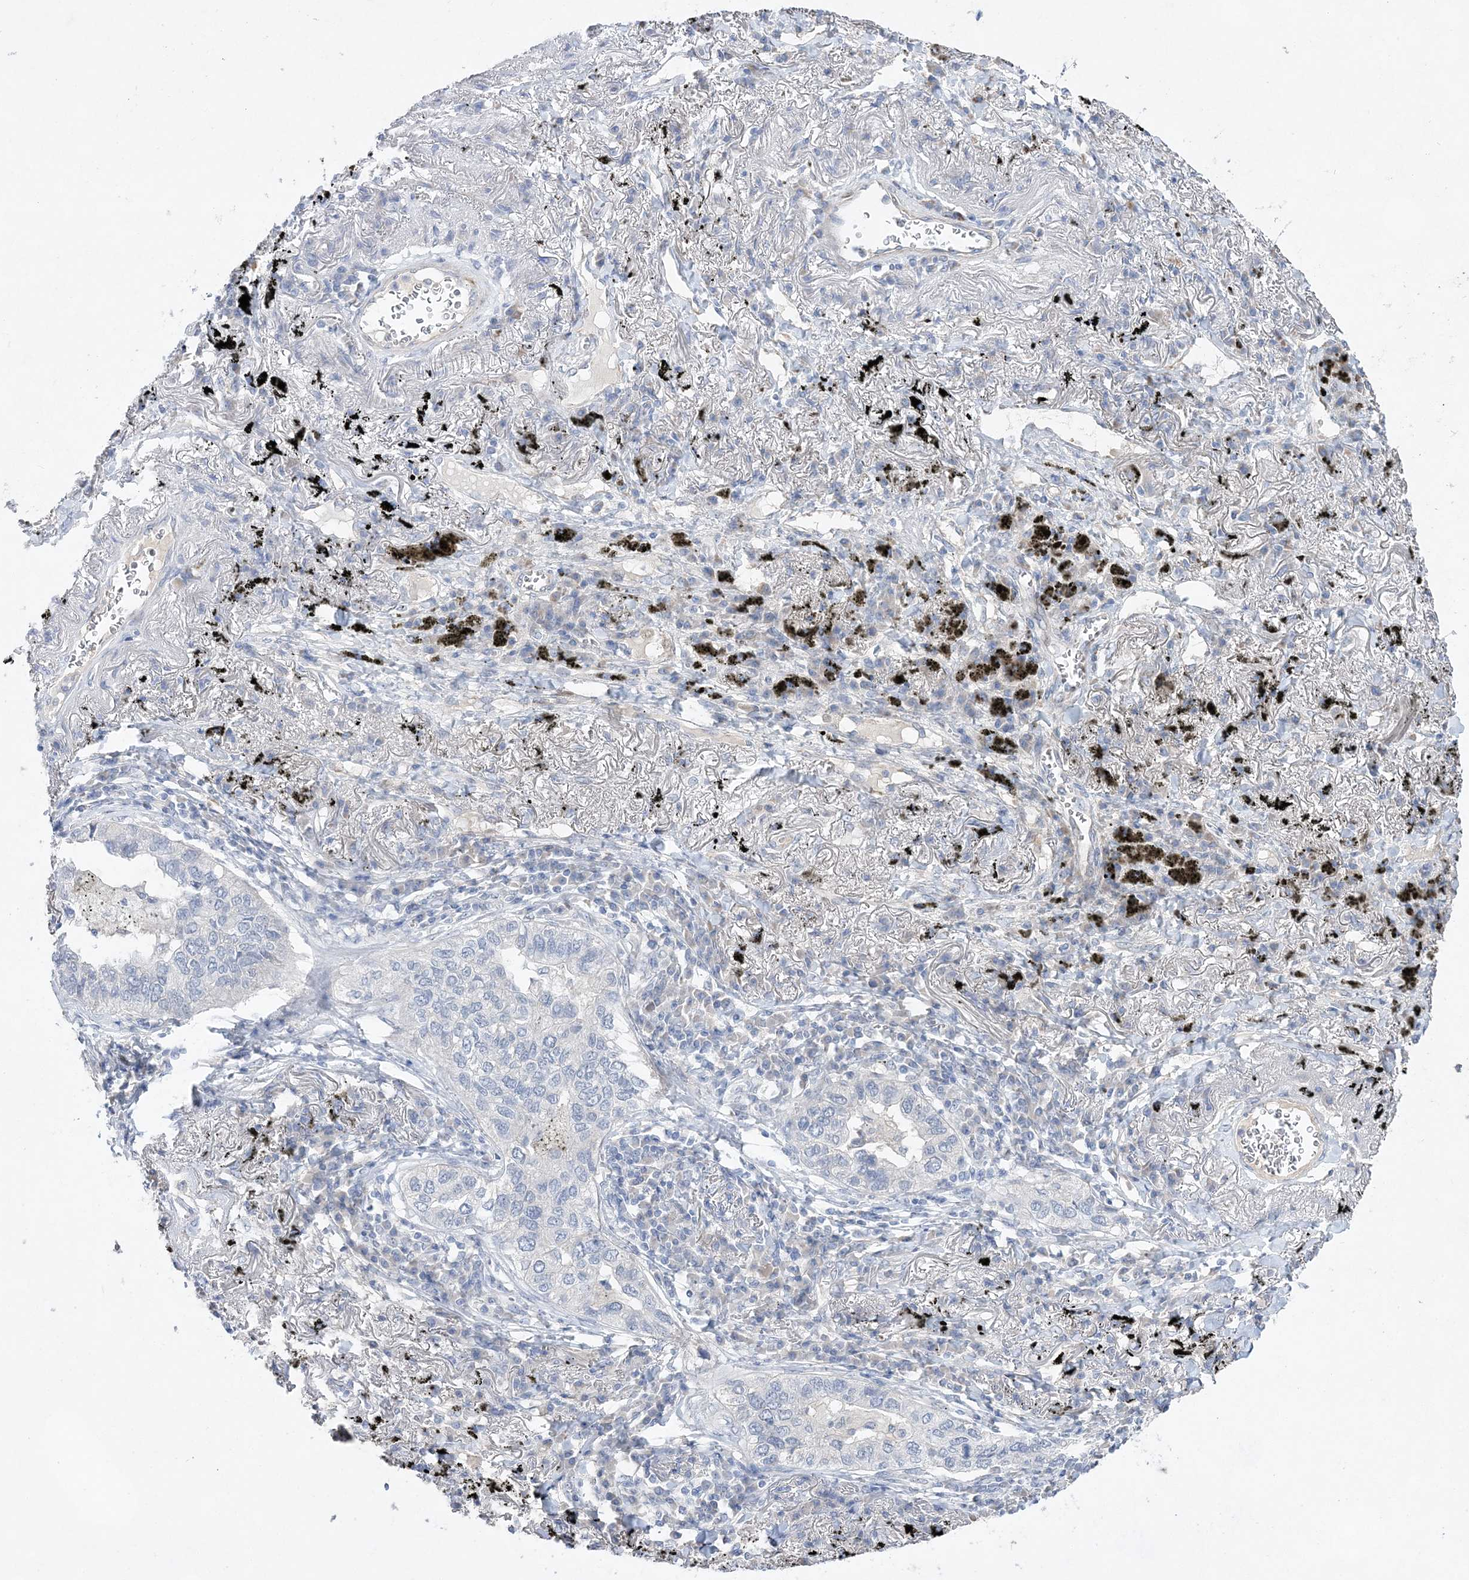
{"staining": {"intensity": "negative", "quantity": "none", "location": "none"}, "tissue": "lung cancer", "cell_type": "Tumor cells", "image_type": "cancer", "snomed": [{"axis": "morphology", "description": "Adenocarcinoma, NOS"}, {"axis": "topography", "description": "Lung"}], "caption": "A high-resolution image shows immunohistochemistry (IHC) staining of adenocarcinoma (lung), which shows no significant staining in tumor cells.", "gene": "TMEM132B", "patient": {"sex": "male", "age": 65}}